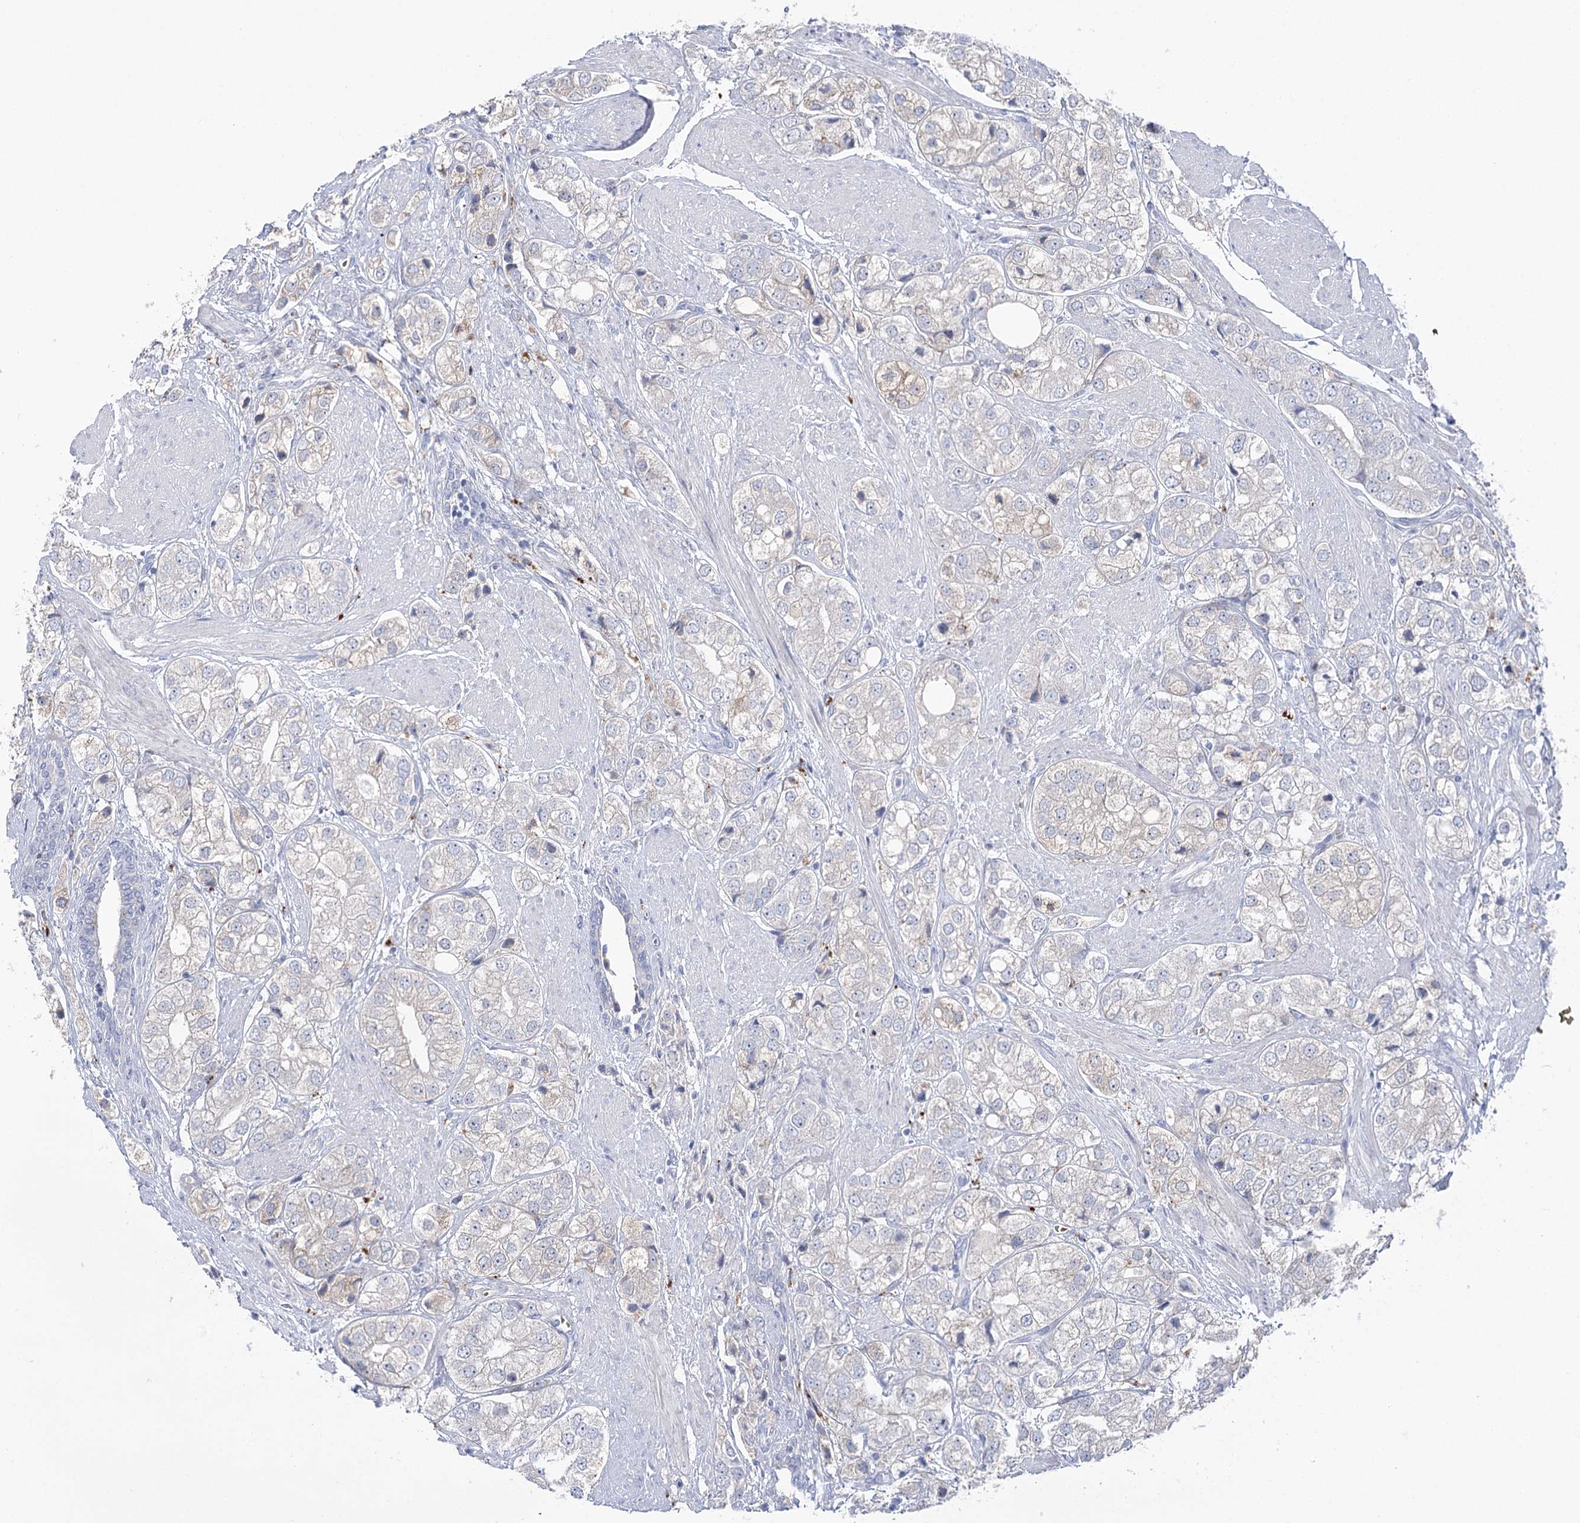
{"staining": {"intensity": "weak", "quantity": "<25%", "location": "cytoplasmic/membranous"}, "tissue": "prostate cancer", "cell_type": "Tumor cells", "image_type": "cancer", "snomed": [{"axis": "morphology", "description": "Adenocarcinoma, High grade"}, {"axis": "topography", "description": "Prostate"}], "caption": "High power microscopy histopathology image of an immunohistochemistry (IHC) photomicrograph of prostate high-grade adenocarcinoma, revealing no significant staining in tumor cells.", "gene": "SIAE", "patient": {"sex": "male", "age": 50}}